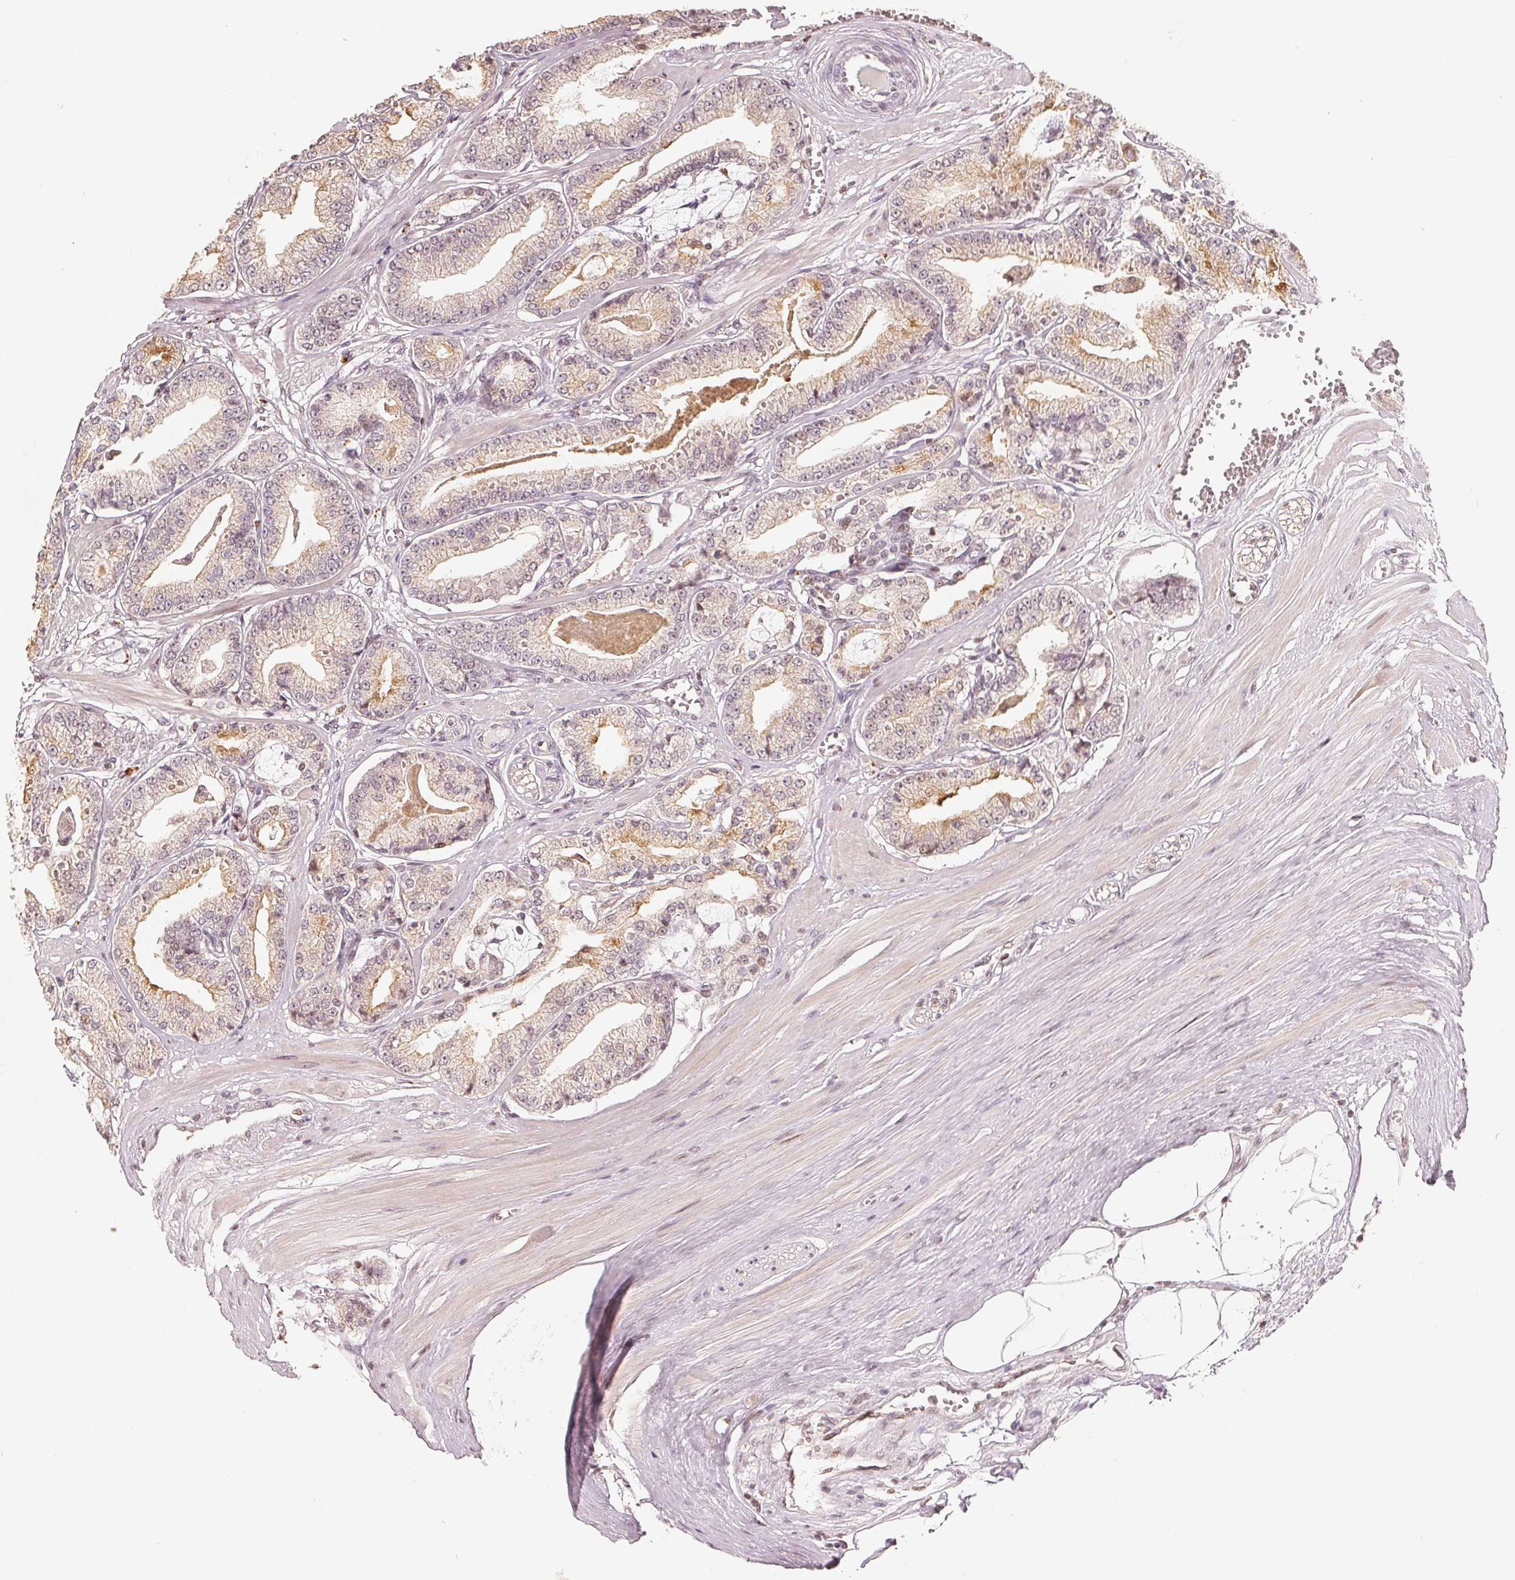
{"staining": {"intensity": "weak", "quantity": "25%-75%", "location": "cytoplasmic/membranous"}, "tissue": "prostate cancer", "cell_type": "Tumor cells", "image_type": "cancer", "snomed": [{"axis": "morphology", "description": "Adenocarcinoma, High grade"}, {"axis": "topography", "description": "Prostate"}], "caption": "Protein staining by immunohistochemistry (IHC) demonstrates weak cytoplasmic/membranous staining in about 25%-75% of tumor cells in prostate high-grade adenocarcinoma.", "gene": "CCDC138", "patient": {"sex": "male", "age": 71}}